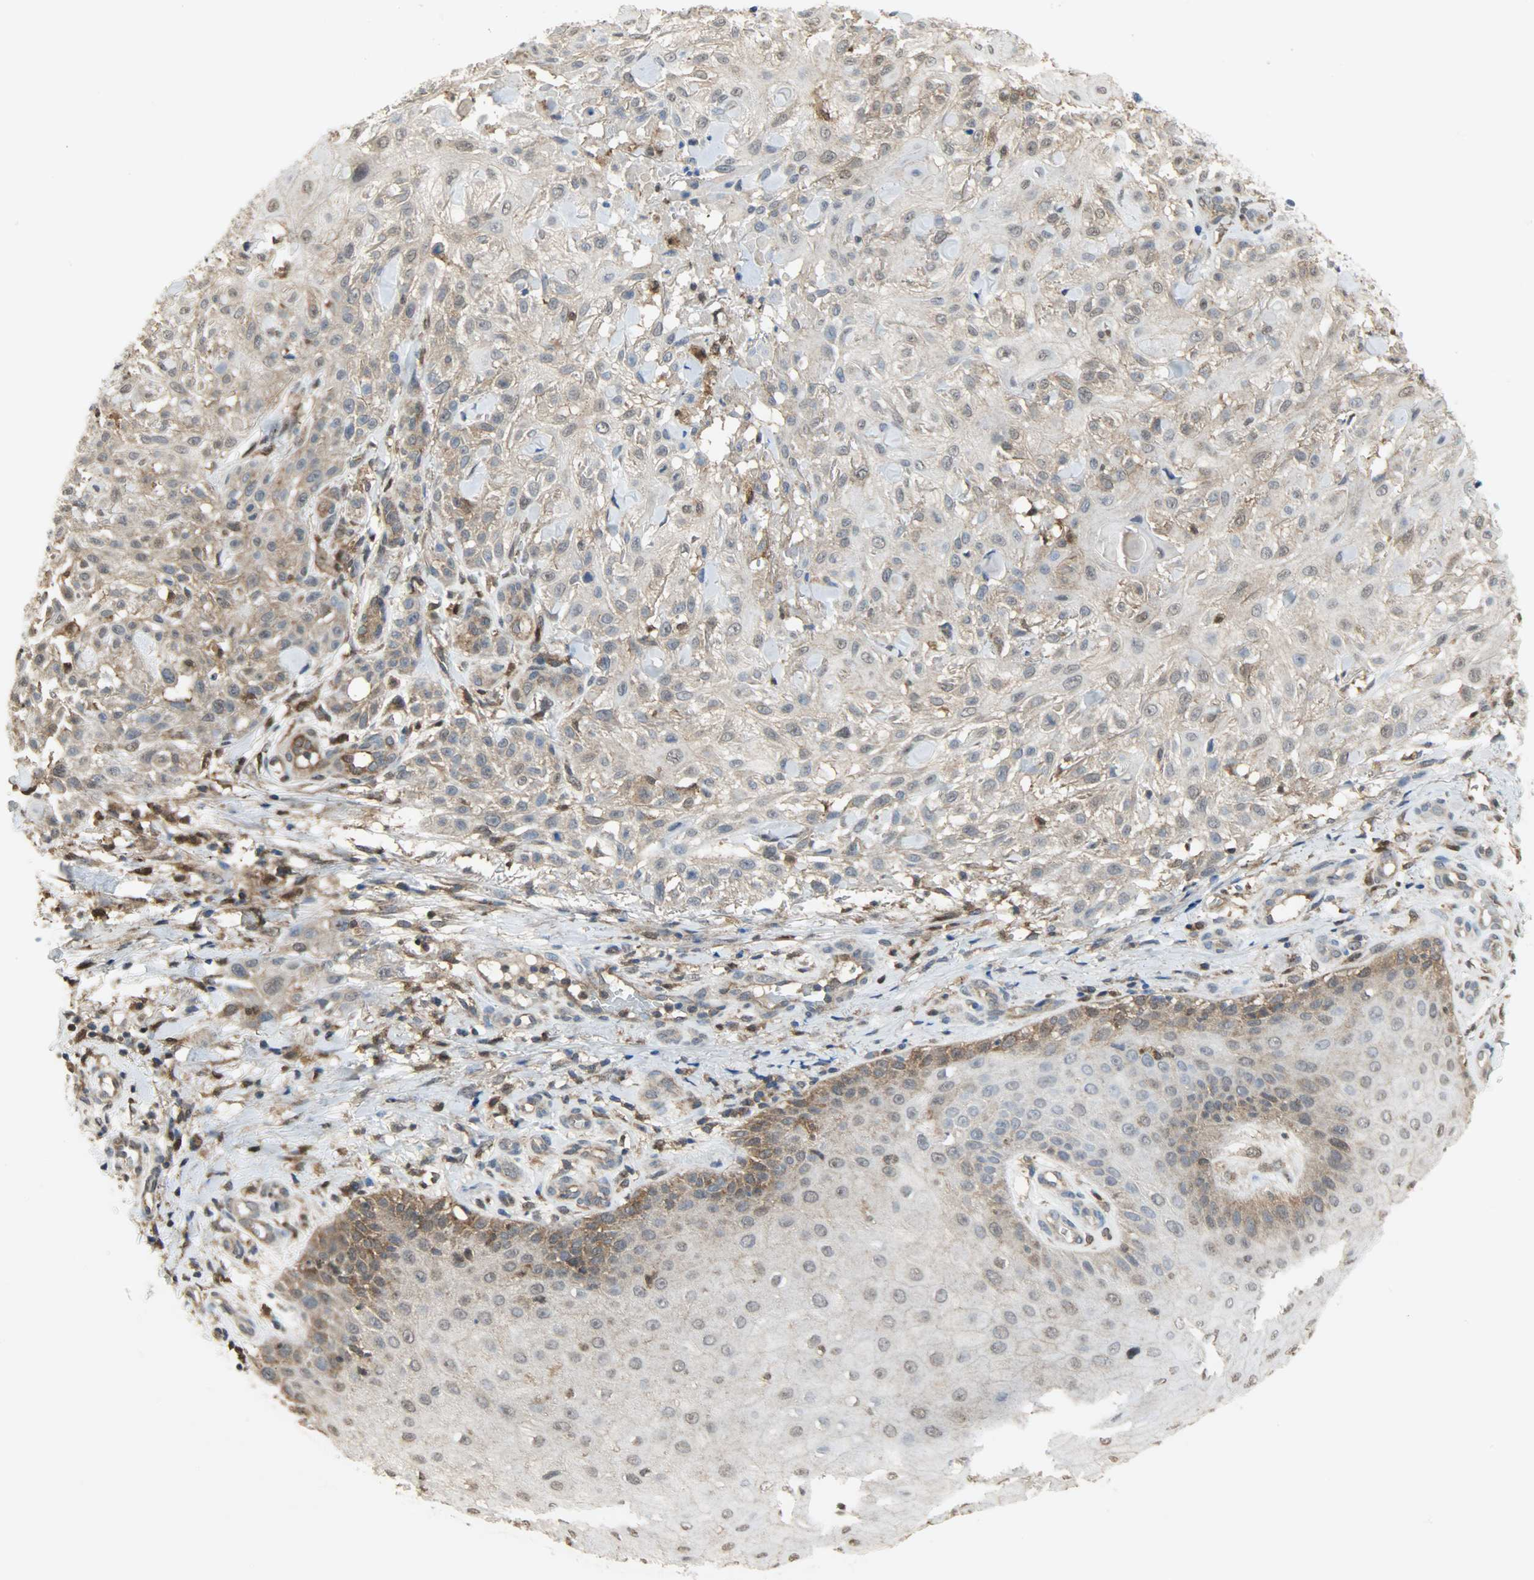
{"staining": {"intensity": "moderate", "quantity": ">75%", "location": "cytoplasmic/membranous,nuclear"}, "tissue": "skin cancer", "cell_type": "Tumor cells", "image_type": "cancer", "snomed": [{"axis": "morphology", "description": "Squamous cell carcinoma, NOS"}, {"axis": "topography", "description": "Skin"}], "caption": "High-power microscopy captured an IHC histopathology image of skin squamous cell carcinoma, revealing moderate cytoplasmic/membranous and nuclear staining in approximately >75% of tumor cells.", "gene": "TRIM21", "patient": {"sex": "female", "age": 42}}